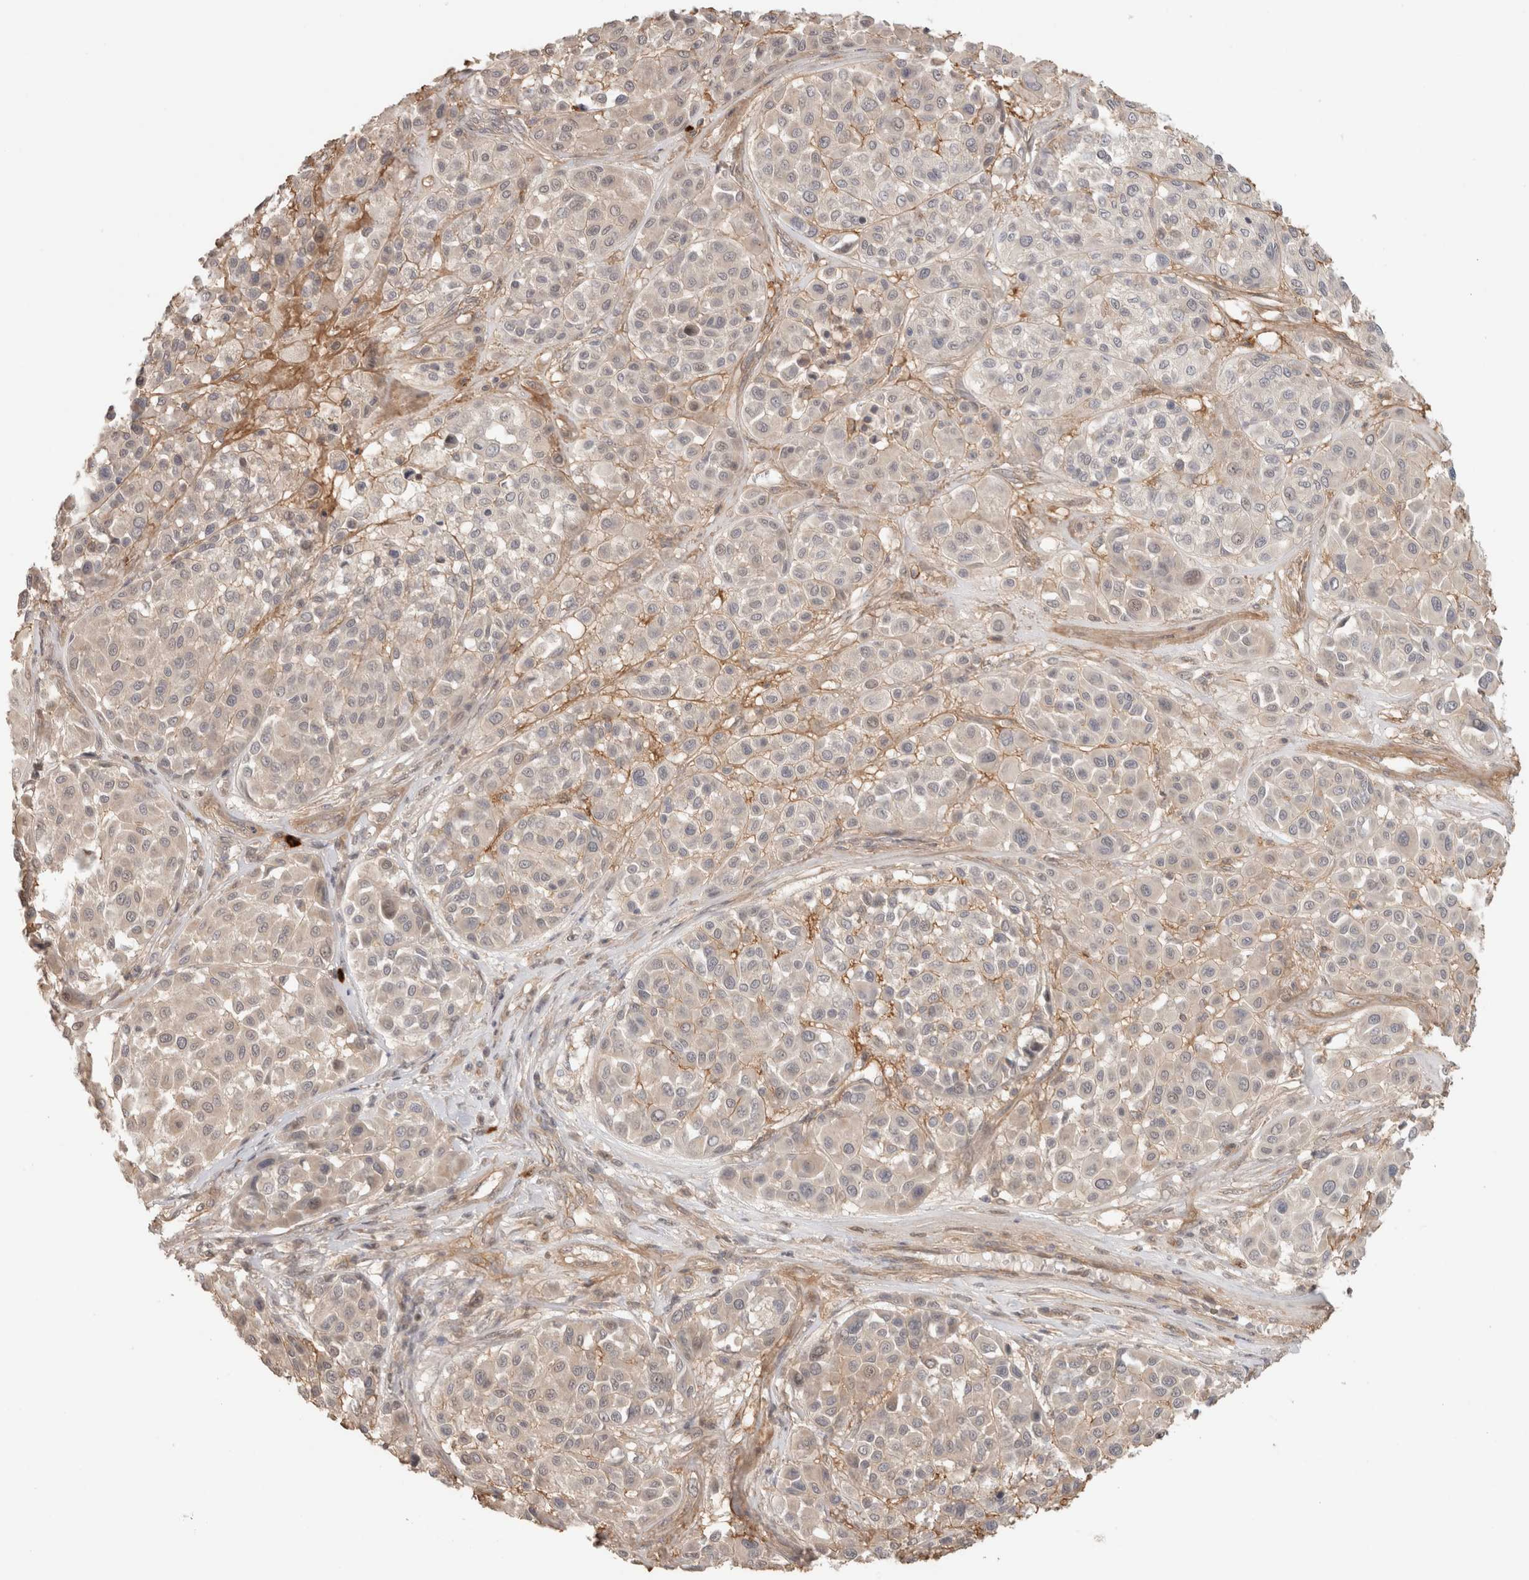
{"staining": {"intensity": "negative", "quantity": "none", "location": "none"}, "tissue": "melanoma", "cell_type": "Tumor cells", "image_type": "cancer", "snomed": [{"axis": "morphology", "description": "Malignant melanoma, Metastatic site"}, {"axis": "topography", "description": "Soft tissue"}], "caption": "IHC photomicrograph of neoplastic tissue: human melanoma stained with DAB (3,3'-diaminobenzidine) reveals no significant protein expression in tumor cells.", "gene": "HSPG2", "patient": {"sex": "male", "age": 41}}